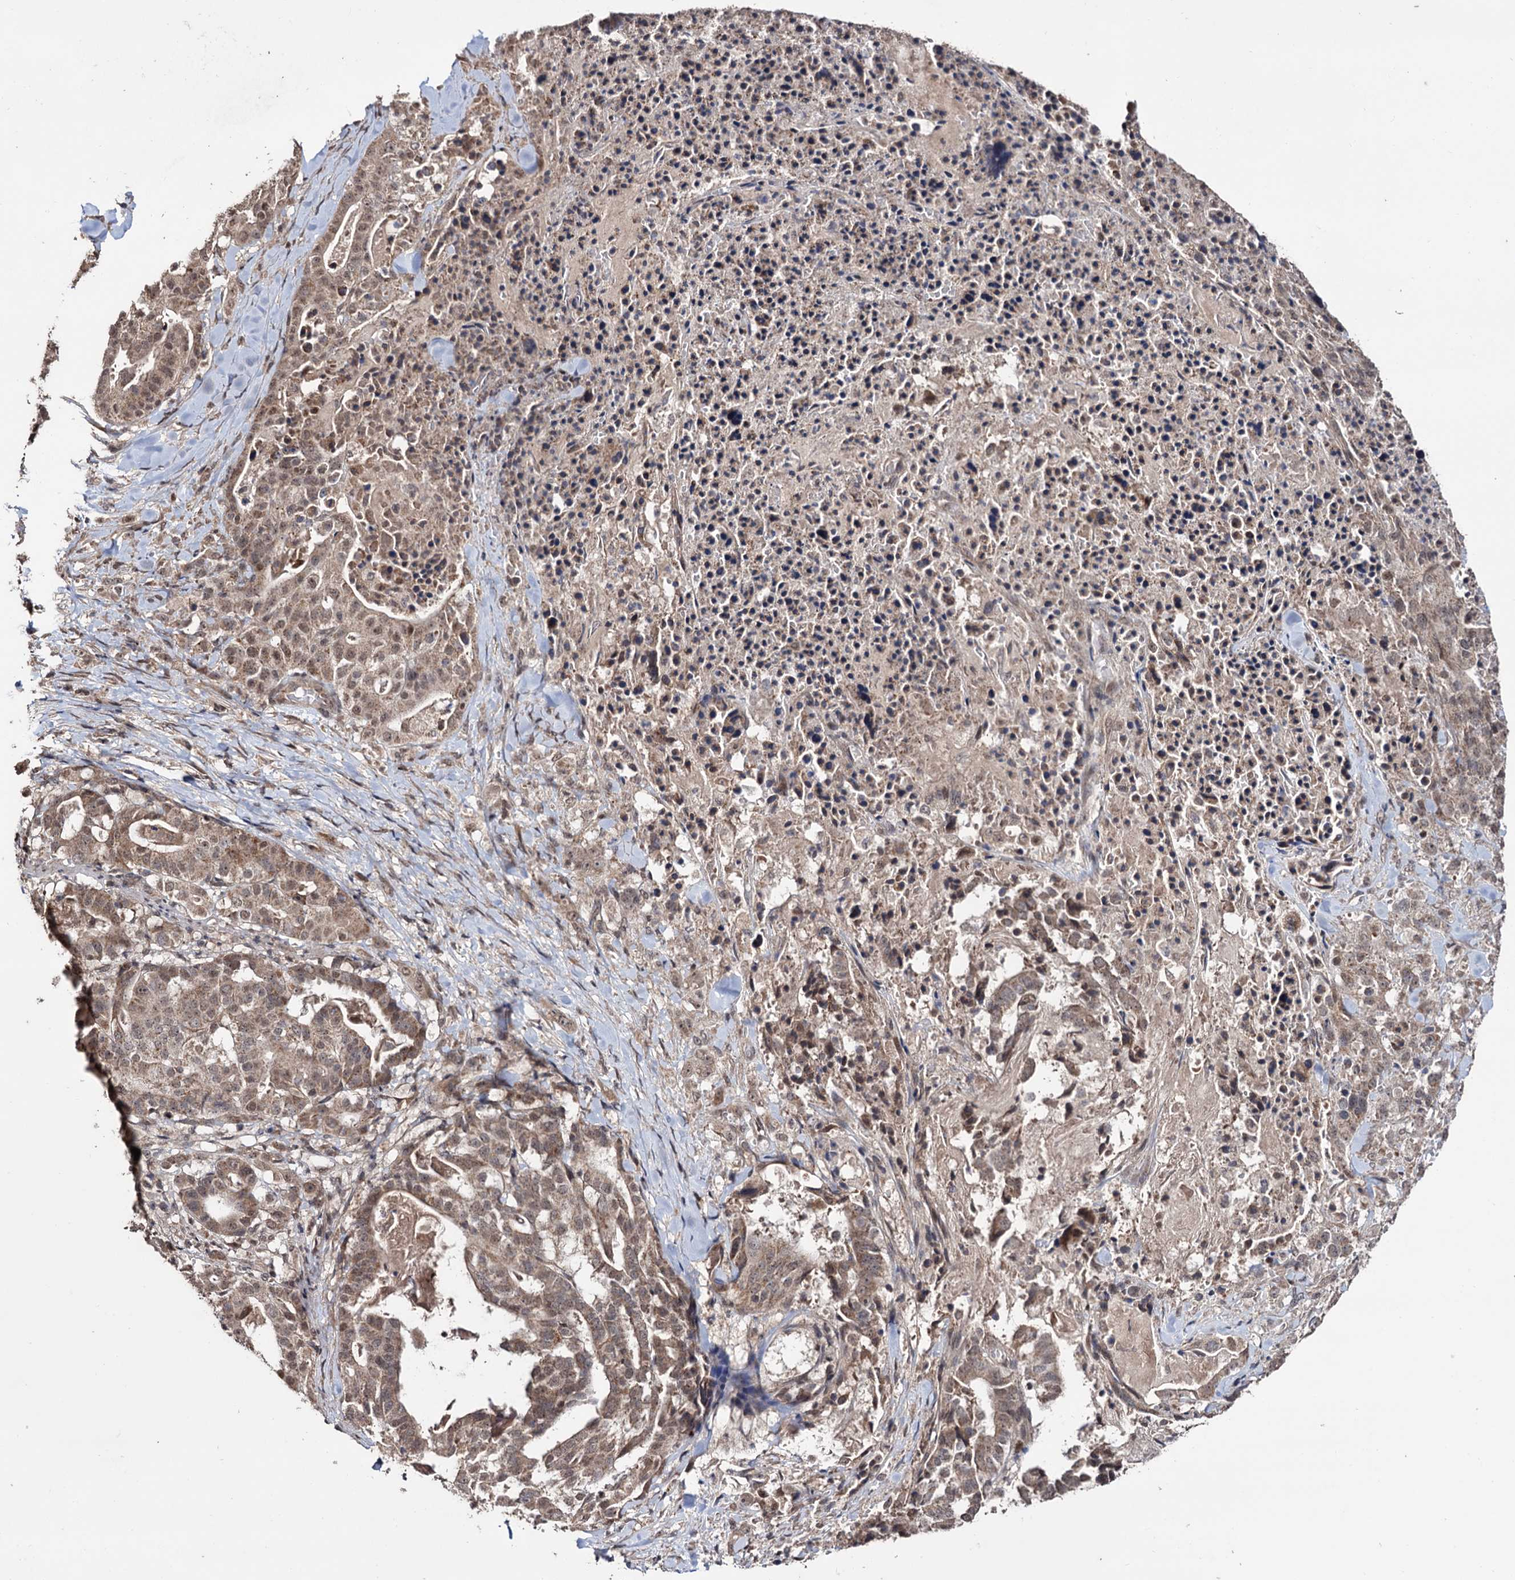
{"staining": {"intensity": "weak", "quantity": ">75%", "location": "cytoplasmic/membranous,nuclear"}, "tissue": "stomach cancer", "cell_type": "Tumor cells", "image_type": "cancer", "snomed": [{"axis": "morphology", "description": "Adenocarcinoma, NOS"}, {"axis": "topography", "description": "Stomach"}], "caption": "Weak cytoplasmic/membranous and nuclear staining for a protein is seen in about >75% of tumor cells of stomach adenocarcinoma using immunohistochemistry.", "gene": "KLF5", "patient": {"sex": "male", "age": 48}}